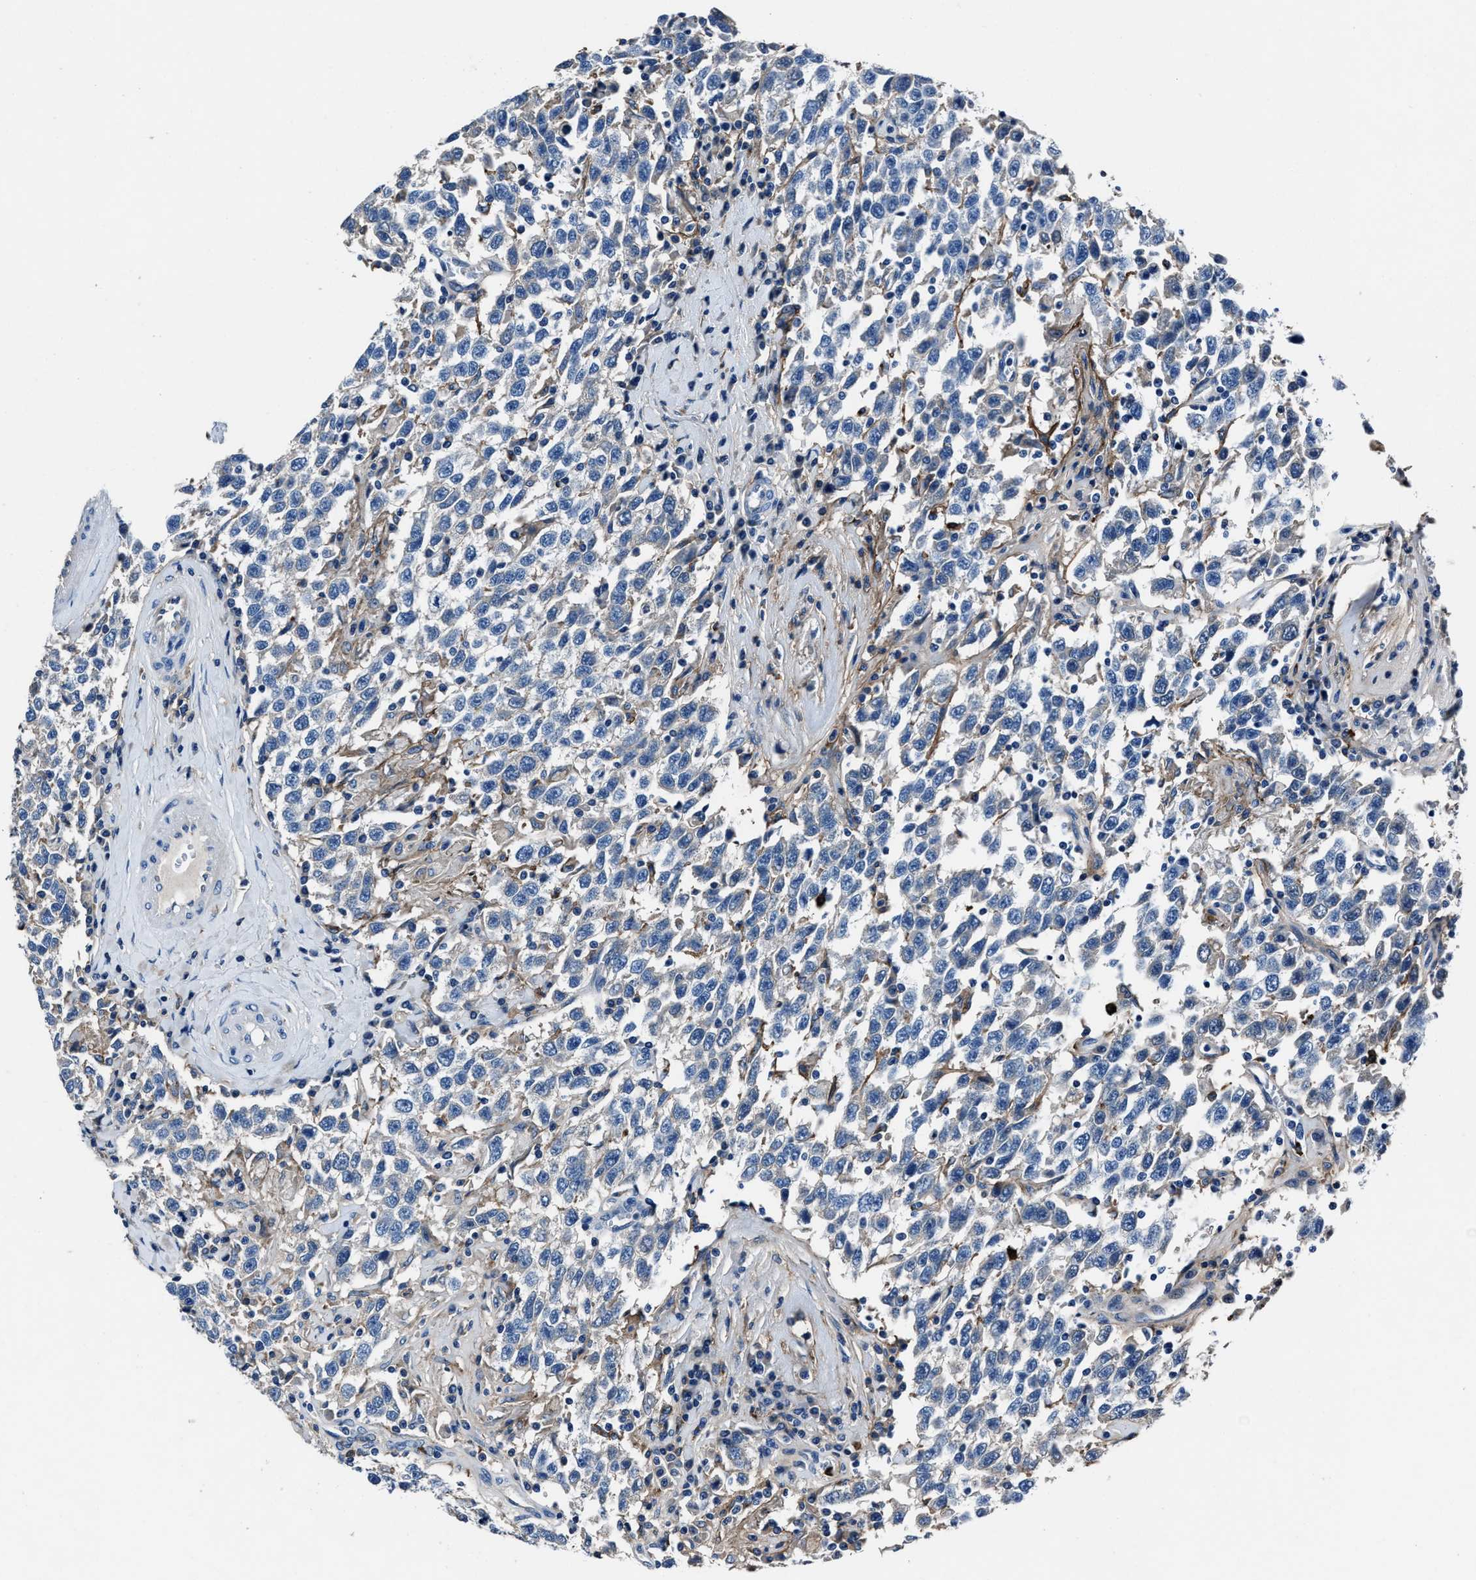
{"staining": {"intensity": "negative", "quantity": "none", "location": "none"}, "tissue": "testis cancer", "cell_type": "Tumor cells", "image_type": "cancer", "snomed": [{"axis": "morphology", "description": "Seminoma, NOS"}, {"axis": "topography", "description": "Testis"}], "caption": "The image shows no staining of tumor cells in testis cancer (seminoma).", "gene": "FGL2", "patient": {"sex": "male", "age": 41}}